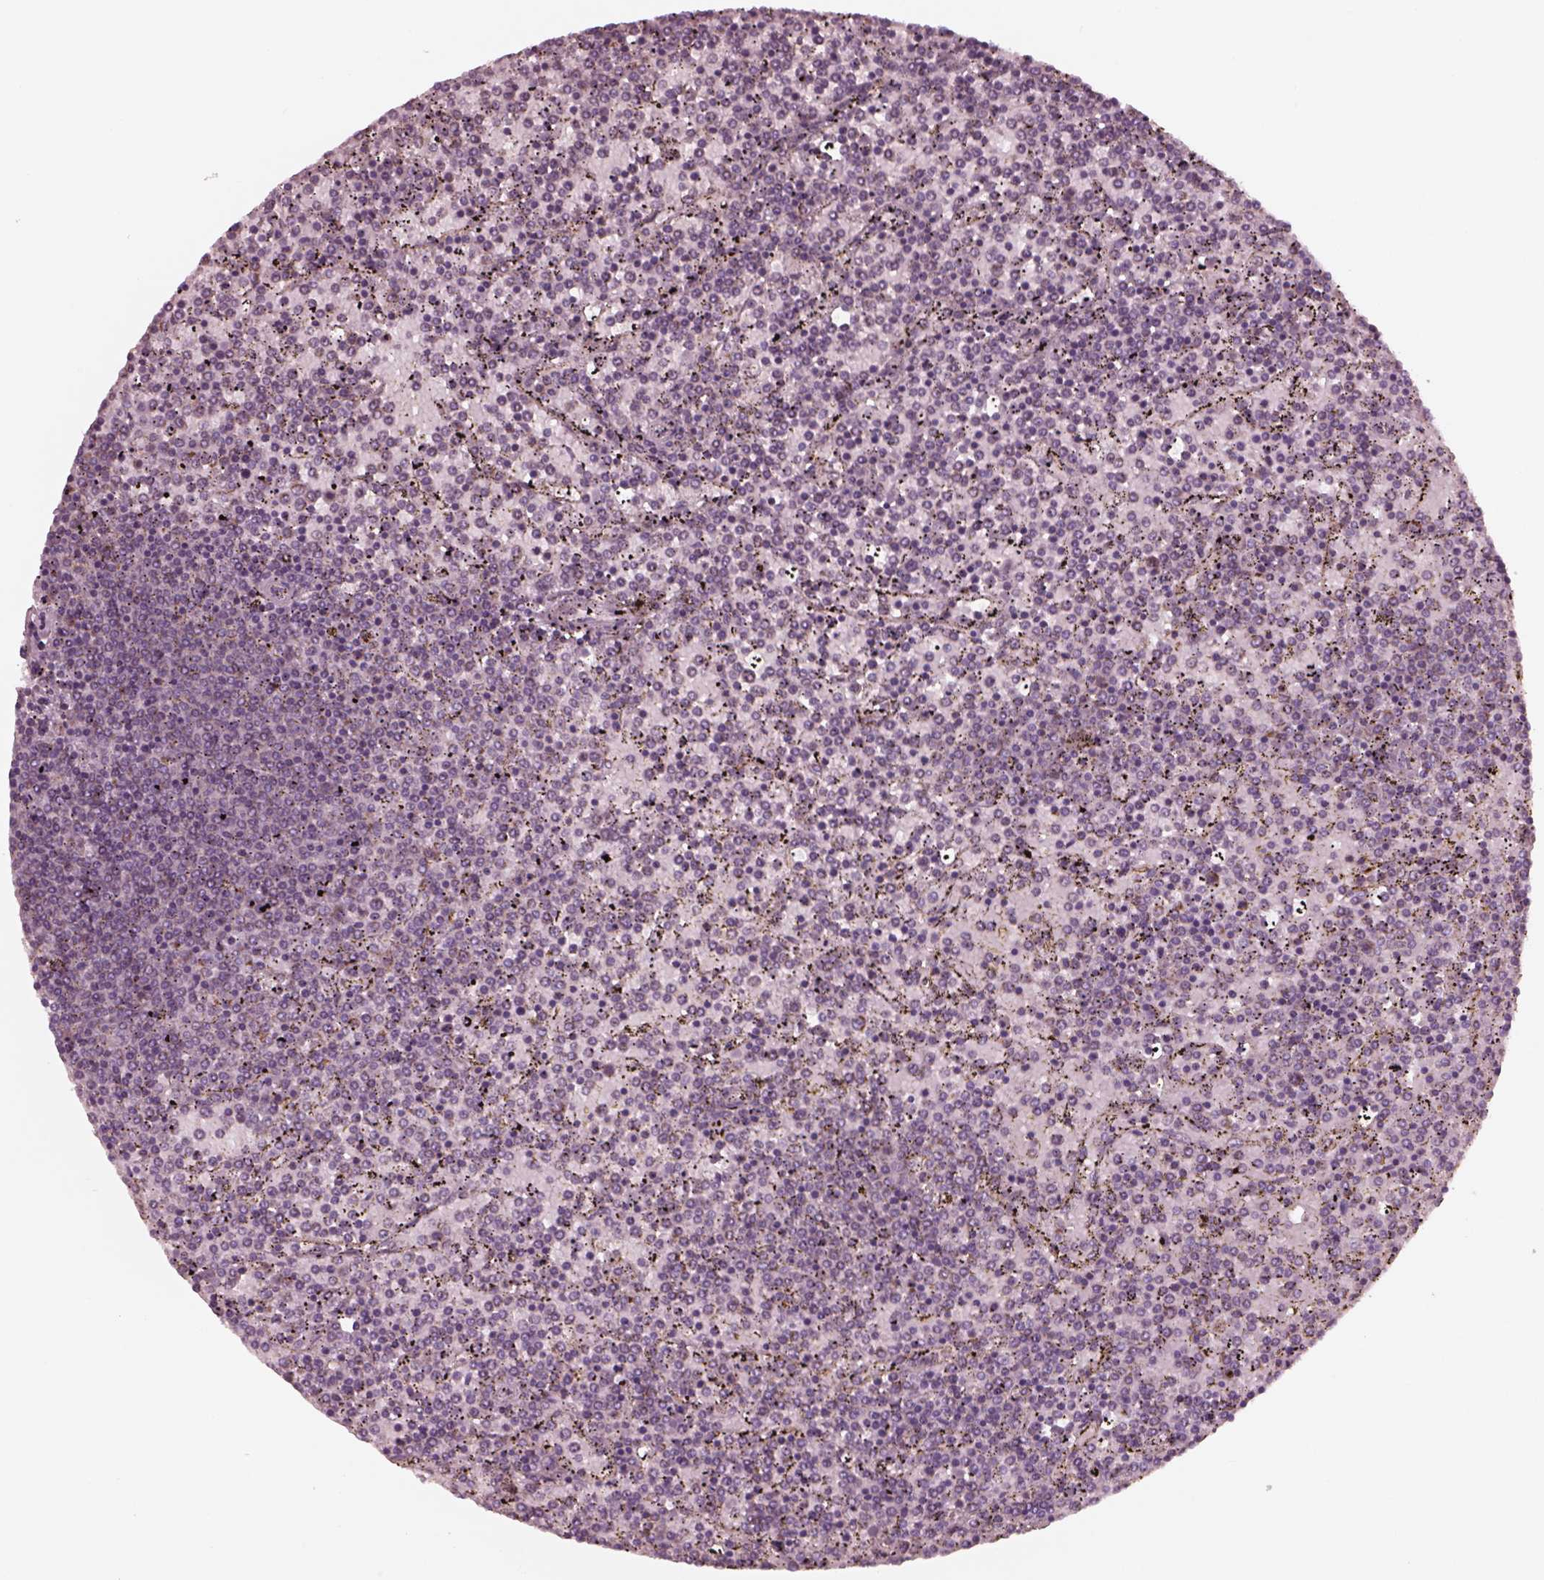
{"staining": {"intensity": "negative", "quantity": "none", "location": "none"}, "tissue": "lymphoma", "cell_type": "Tumor cells", "image_type": "cancer", "snomed": [{"axis": "morphology", "description": "Malignant lymphoma, non-Hodgkin's type, Low grade"}, {"axis": "topography", "description": "Spleen"}], "caption": "The immunohistochemistry (IHC) photomicrograph has no significant positivity in tumor cells of low-grade malignant lymphoma, non-Hodgkin's type tissue.", "gene": "CELSR3", "patient": {"sex": "female", "age": 77}}